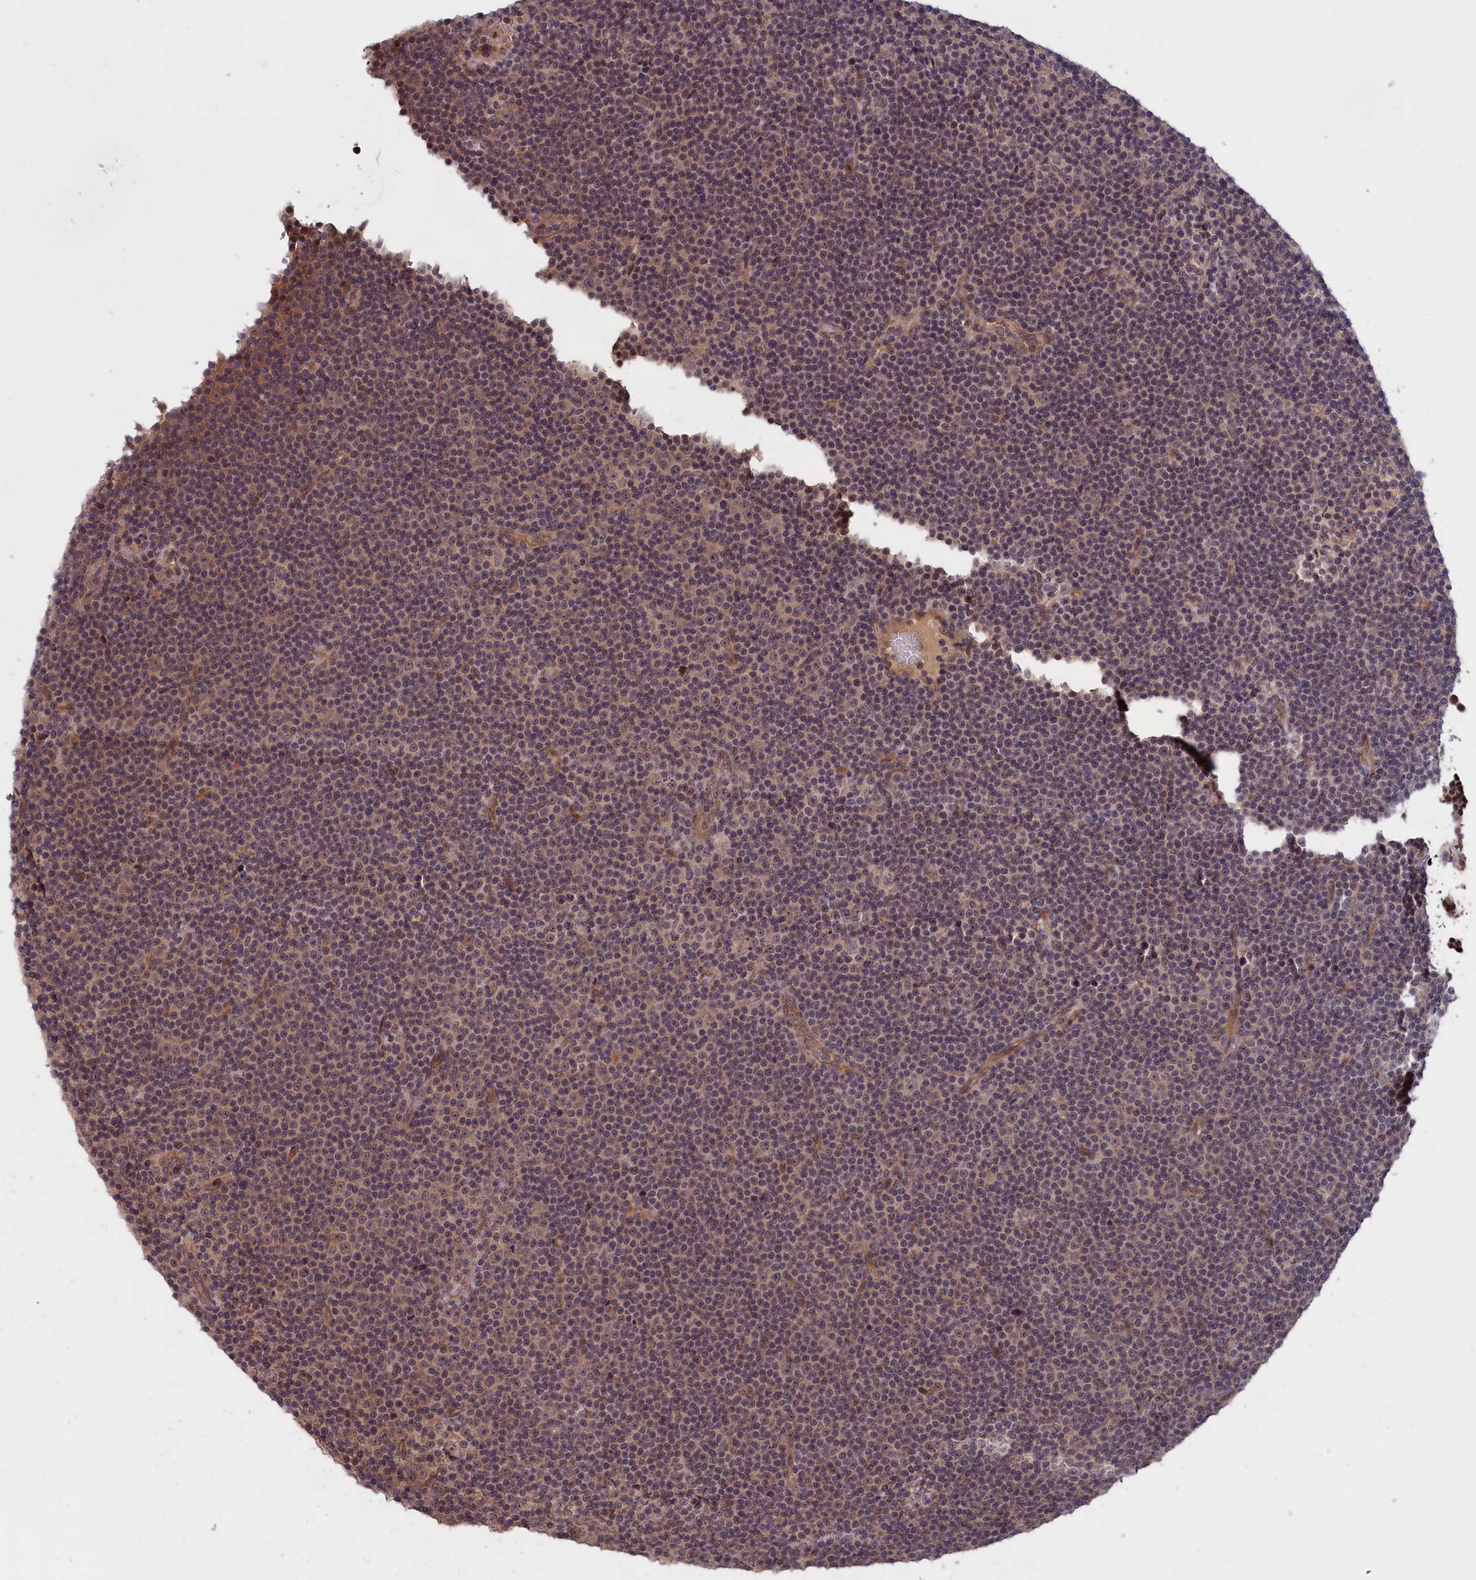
{"staining": {"intensity": "weak", "quantity": "<25%", "location": "nuclear"}, "tissue": "lymphoma", "cell_type": "Tumor cells", "image_type": "cancer", "snomed": [{"axis": "morphology", "description": "Malignant lymphoma, non-Hodgkin's type, Low grade"}, {"axis": "topography", "description": "Lymph node"}], "caption": "The immunohistochemistry histopathology image has no significant staining in tumor cells of lymphoma tissue.", "gene": "PLP2", "patient": {"sex": "female", "age": 67}}